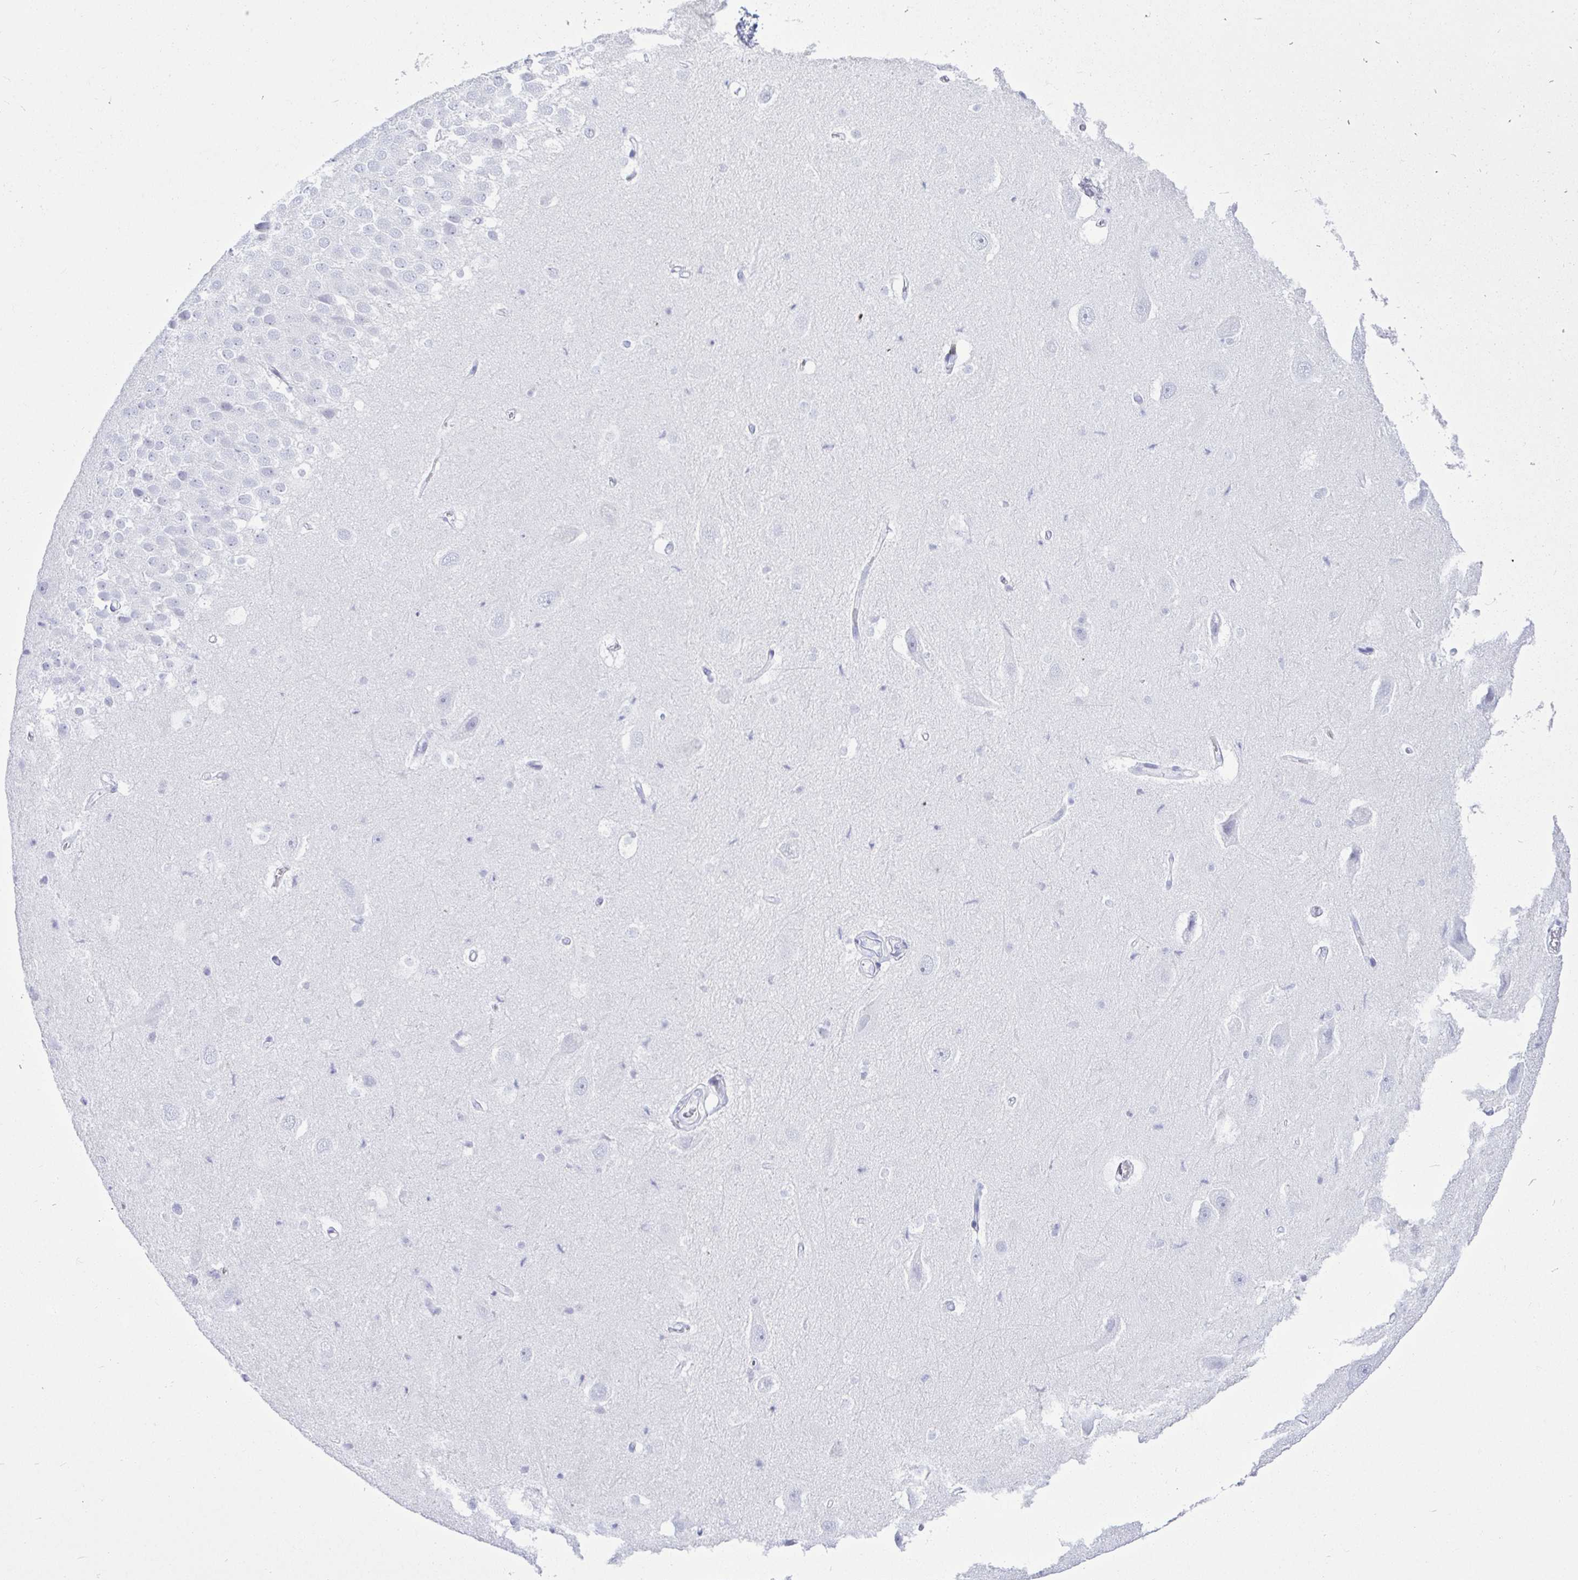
{"staining": {"intensity": "negative", "quantity": "none", "location": "none"}, "tissue": "hippocampus", "cell_type": "Glial cells", "image_type": "normal", "snomed": [{"axis": "morphology", "description": "Normal tissue, NOS"}, {"axis": "topography", "description": "Hippocampus"}], "caption": "IHC of unremarkable hippocampus displays no expression in glial cells.", "gene": "CD5", "patient": {"sex": "male", "age": 26}}